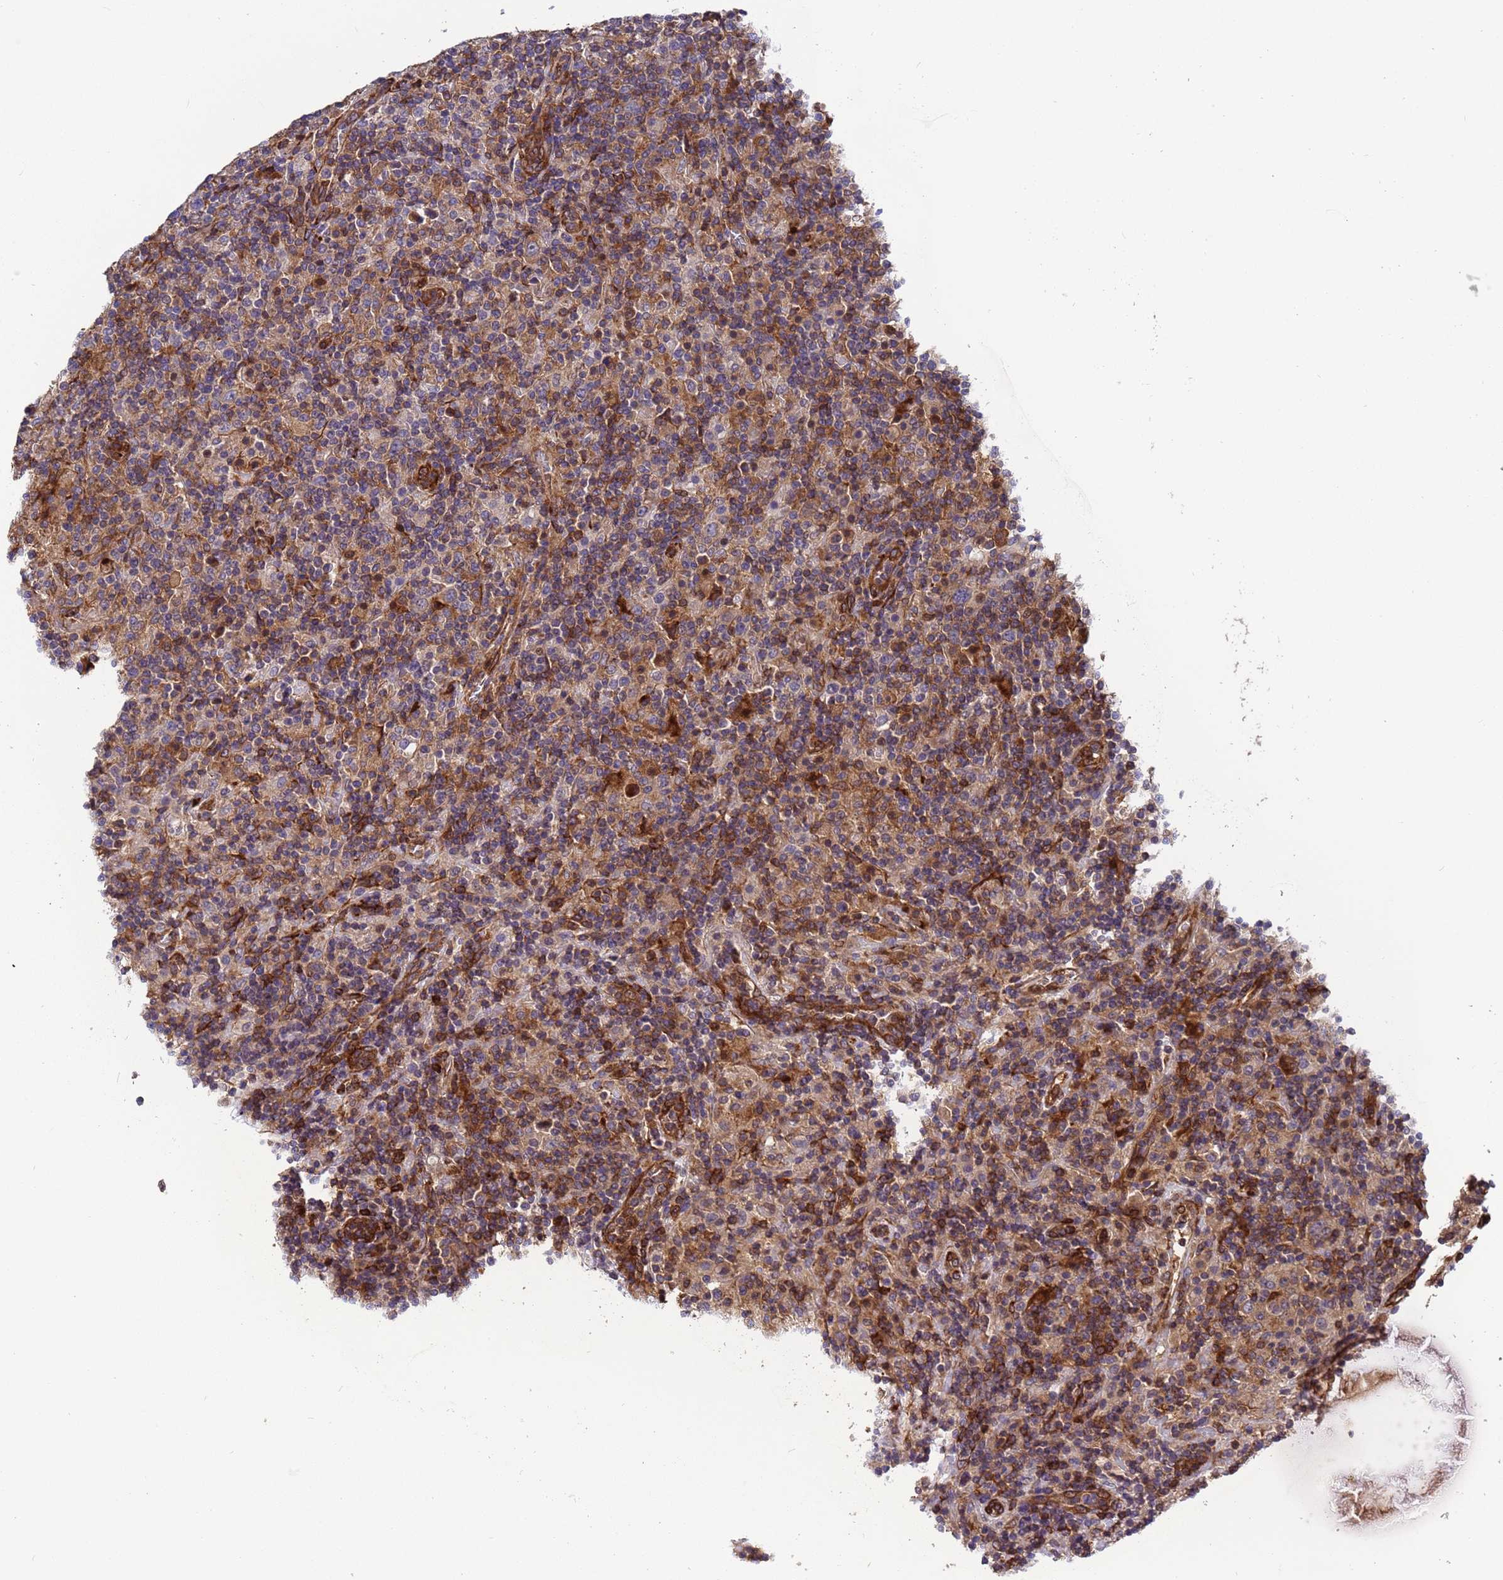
{"staining": {"intensity": "negative", "quantity": "none", "location": "none"}, "tissue": "lymphoma", "cell_type": "Tumor cells", "image_type": "cancer", "snomed": [{"axis": "morphology", "description": "Hodgkin's disease, NOS"}, {"axis": "topography", "description": "Lymph node"}], "caption": "IHC image of neoplastic tissue: human Hodgkin's disease stained with DAB (3,3'-diaminobenzidine) shows no significant protein staining in tumor cells.", "gene": "MOCS1", "patient": {"sex": "male", "age": 70}}